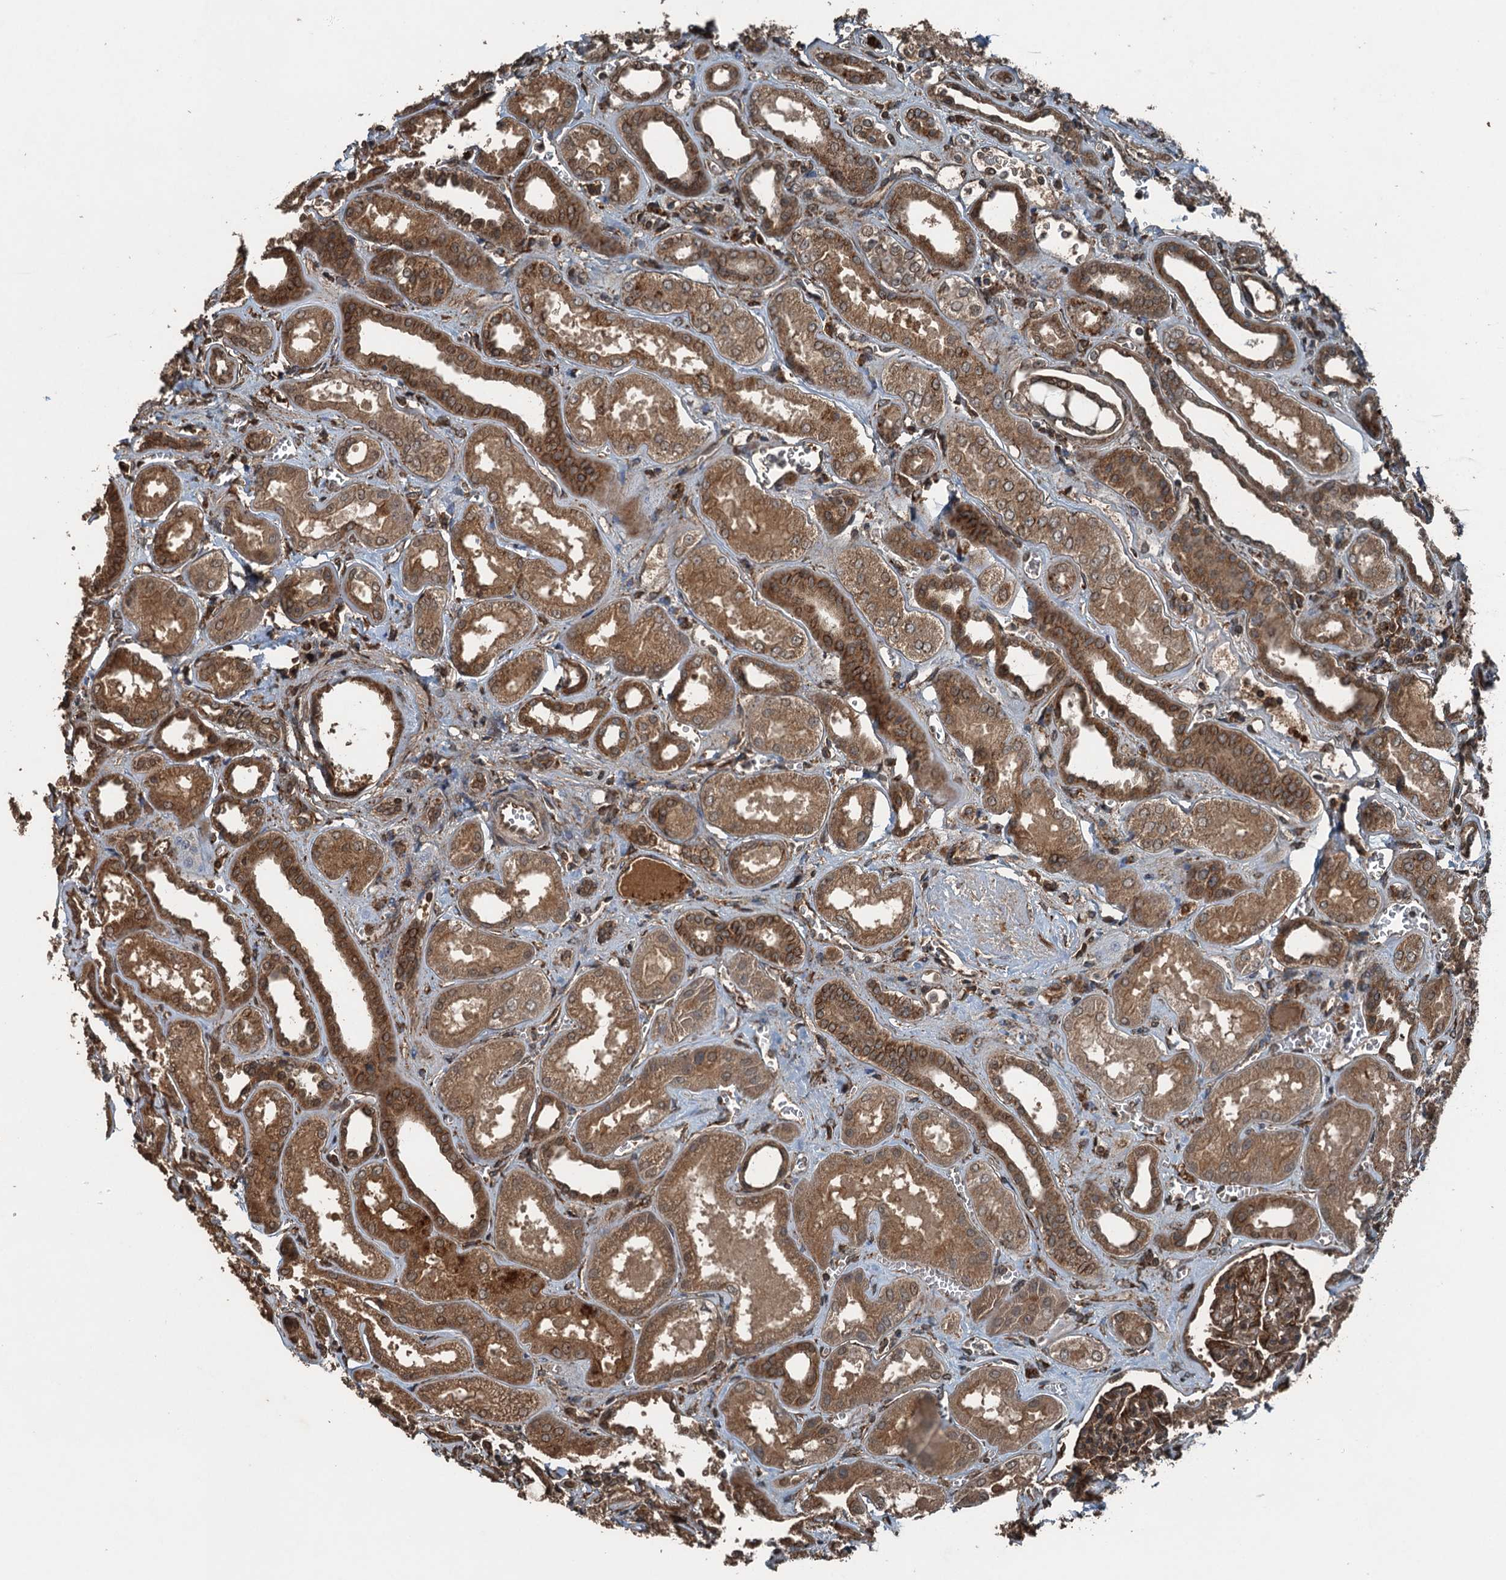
{"staining": {"intensity": "moderate", "quantity": ">75%", "location": "cytoplasmic/membranous"}, "tissue": "kidney", "cell_type": "Cells in glomeruli", "image_type": "normal", "snomed": [{"axis": "morphology", "description": "Normal tissue, NOS"}, {"axis": "morphology", "description": "Adenocarcinoma, NOS"}, {"axis": "topography", "description": "Kidney"}], "caption": "This photomicrograph reveals immunohistochemistry staining of benign human kidney, with medium moderate cytoplasmic/membranous staining in approximately >75% of cells in glomeruli.", "gene": "TCTN1", "patient": {"sex": "female", "age": 68}}